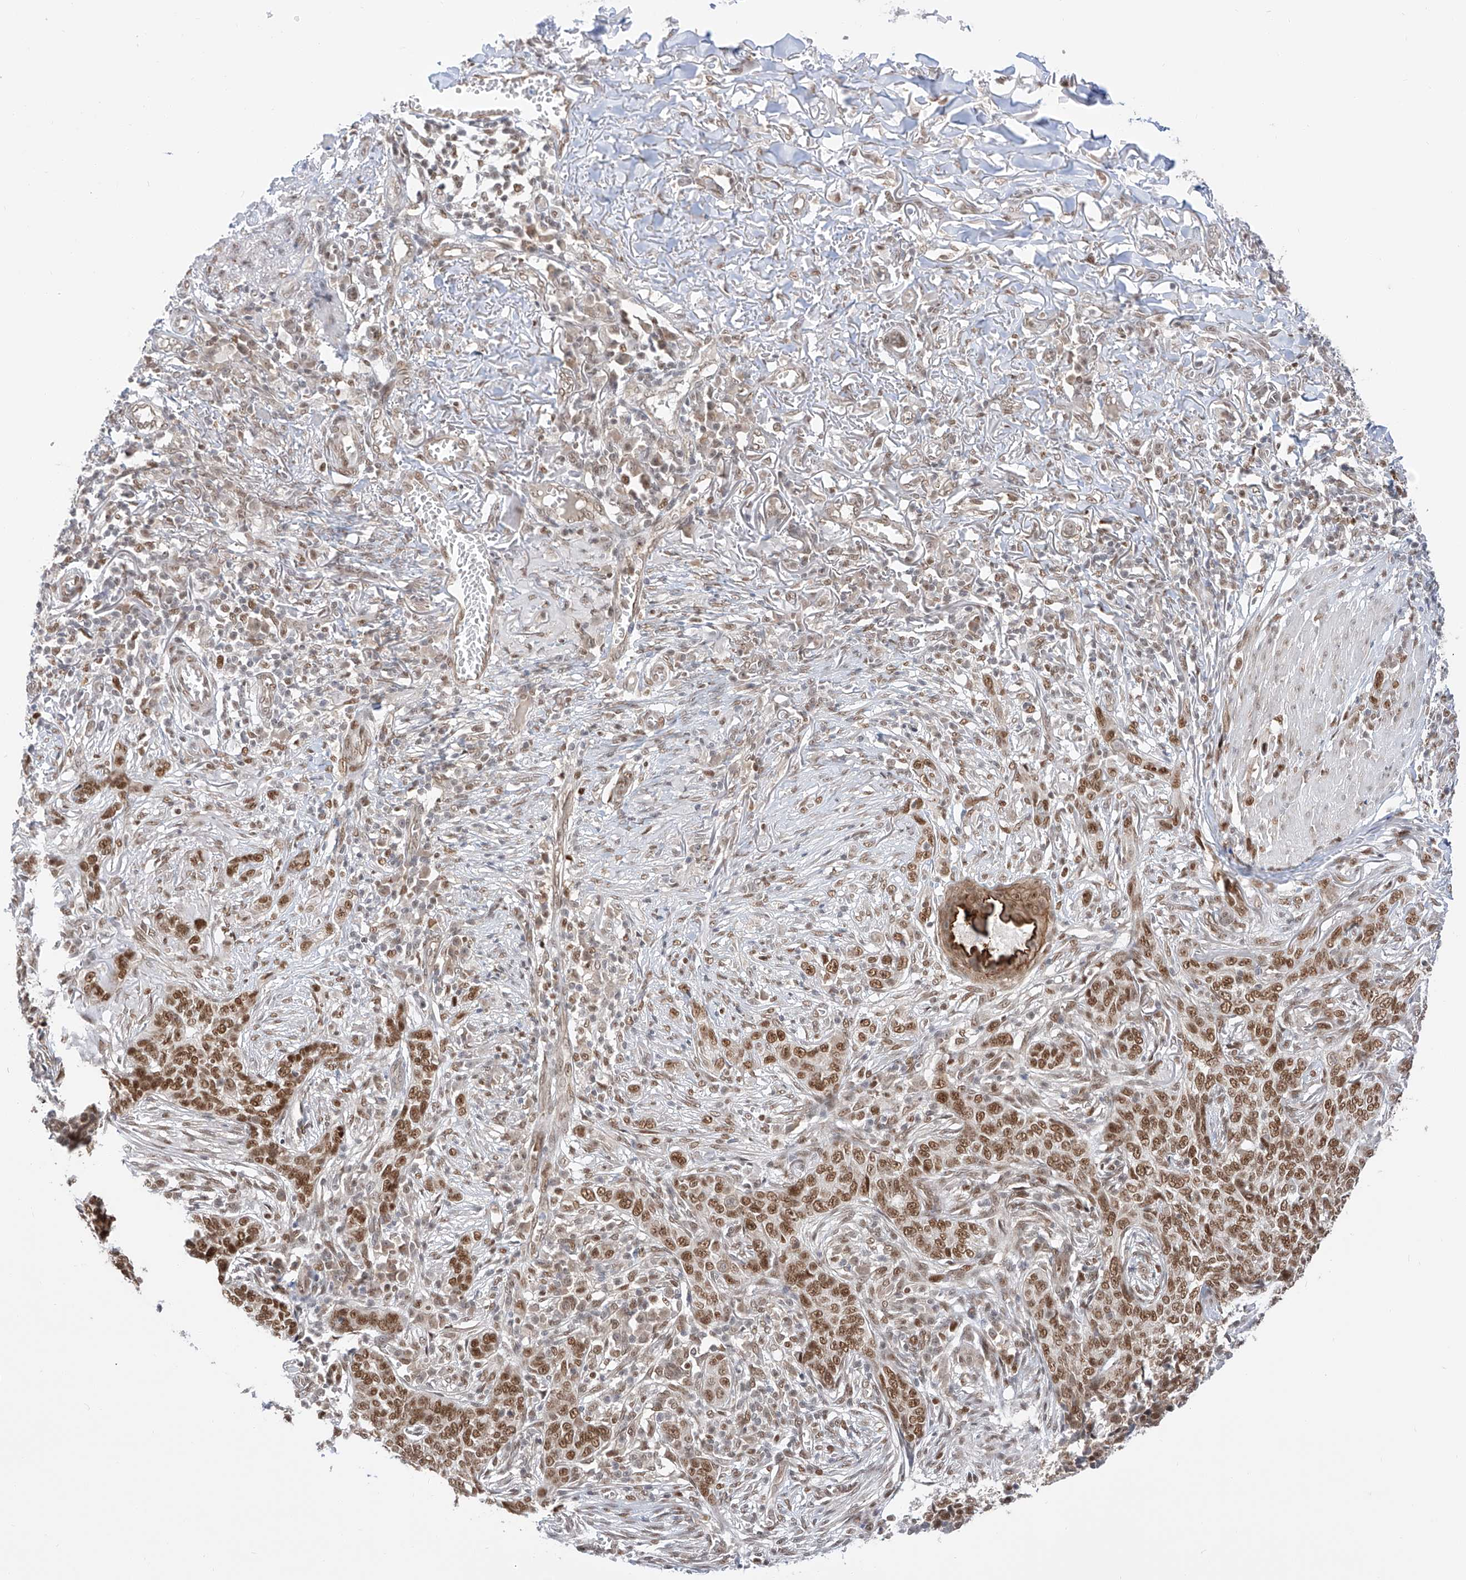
{"staining": {"intensity": "moderate", "quantity": ">75%", "location": "nuclear"}, "tissue": "skin cancer", "cell_type": "Tumor cells", "image_type": "cancer", "snomed": [{"axis": "morphology", "description": "Basal cell carcinoma"}, {"axis": "topography", "description": "Skin"}], "caption": "Immunohistochemical staining of skin basal cell carcinoma exhibits medium levels of moderate nuclear protein positivity in about >75% of tumor cells. The staining was performed using DAB to visualize the protein expression in brown, while the nuclei were stained in blue with hematoxylin (Magnification: 20x).", "gene": "POGK", "patient": {"sex": "male", "age": 85}}